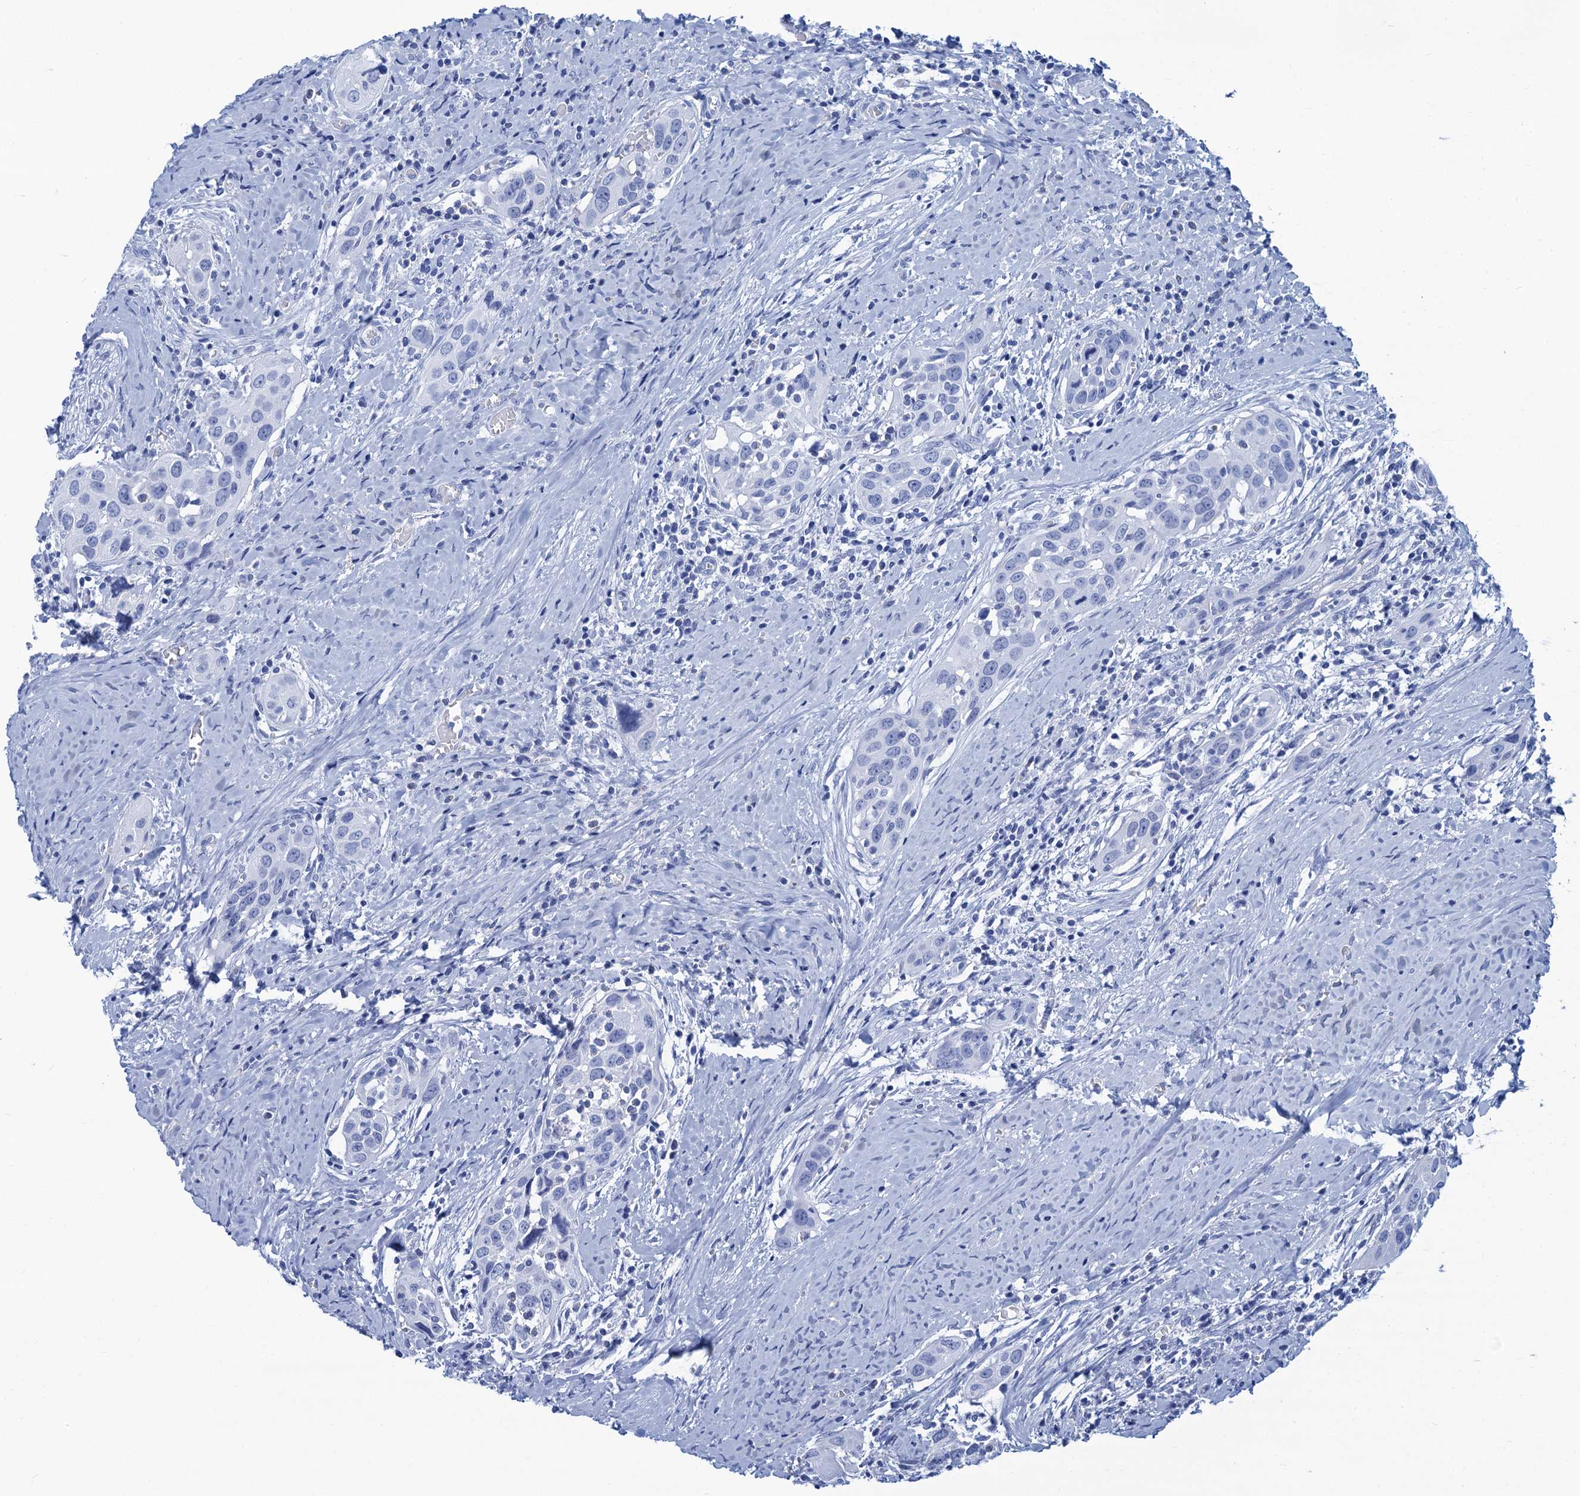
{"staining": {"intensity": "negative", "quantity": "none", "location": "none"}, "tissue": "head and neck cancer", "cell_type": "Tumor cells", "image_type": "cancer", "snomed": [{"axis": "morphology", "description": "Squamous cell carcinoma, NOS"}, {"axis": "topography", "description": "Oral tissue"}, {"axis": "topography", "description": "Head-Neck"}], "caption": "Histopathology image shows no significant protein expression in tumor cells of squamous cell carcinoma (head and neck). (DAB (3,3'-diaminobenzidine) immunohistochemistry with hematoxylin counter stain).", "gene": "CABYR", "patient": {"sex": "female", "age": 50}}